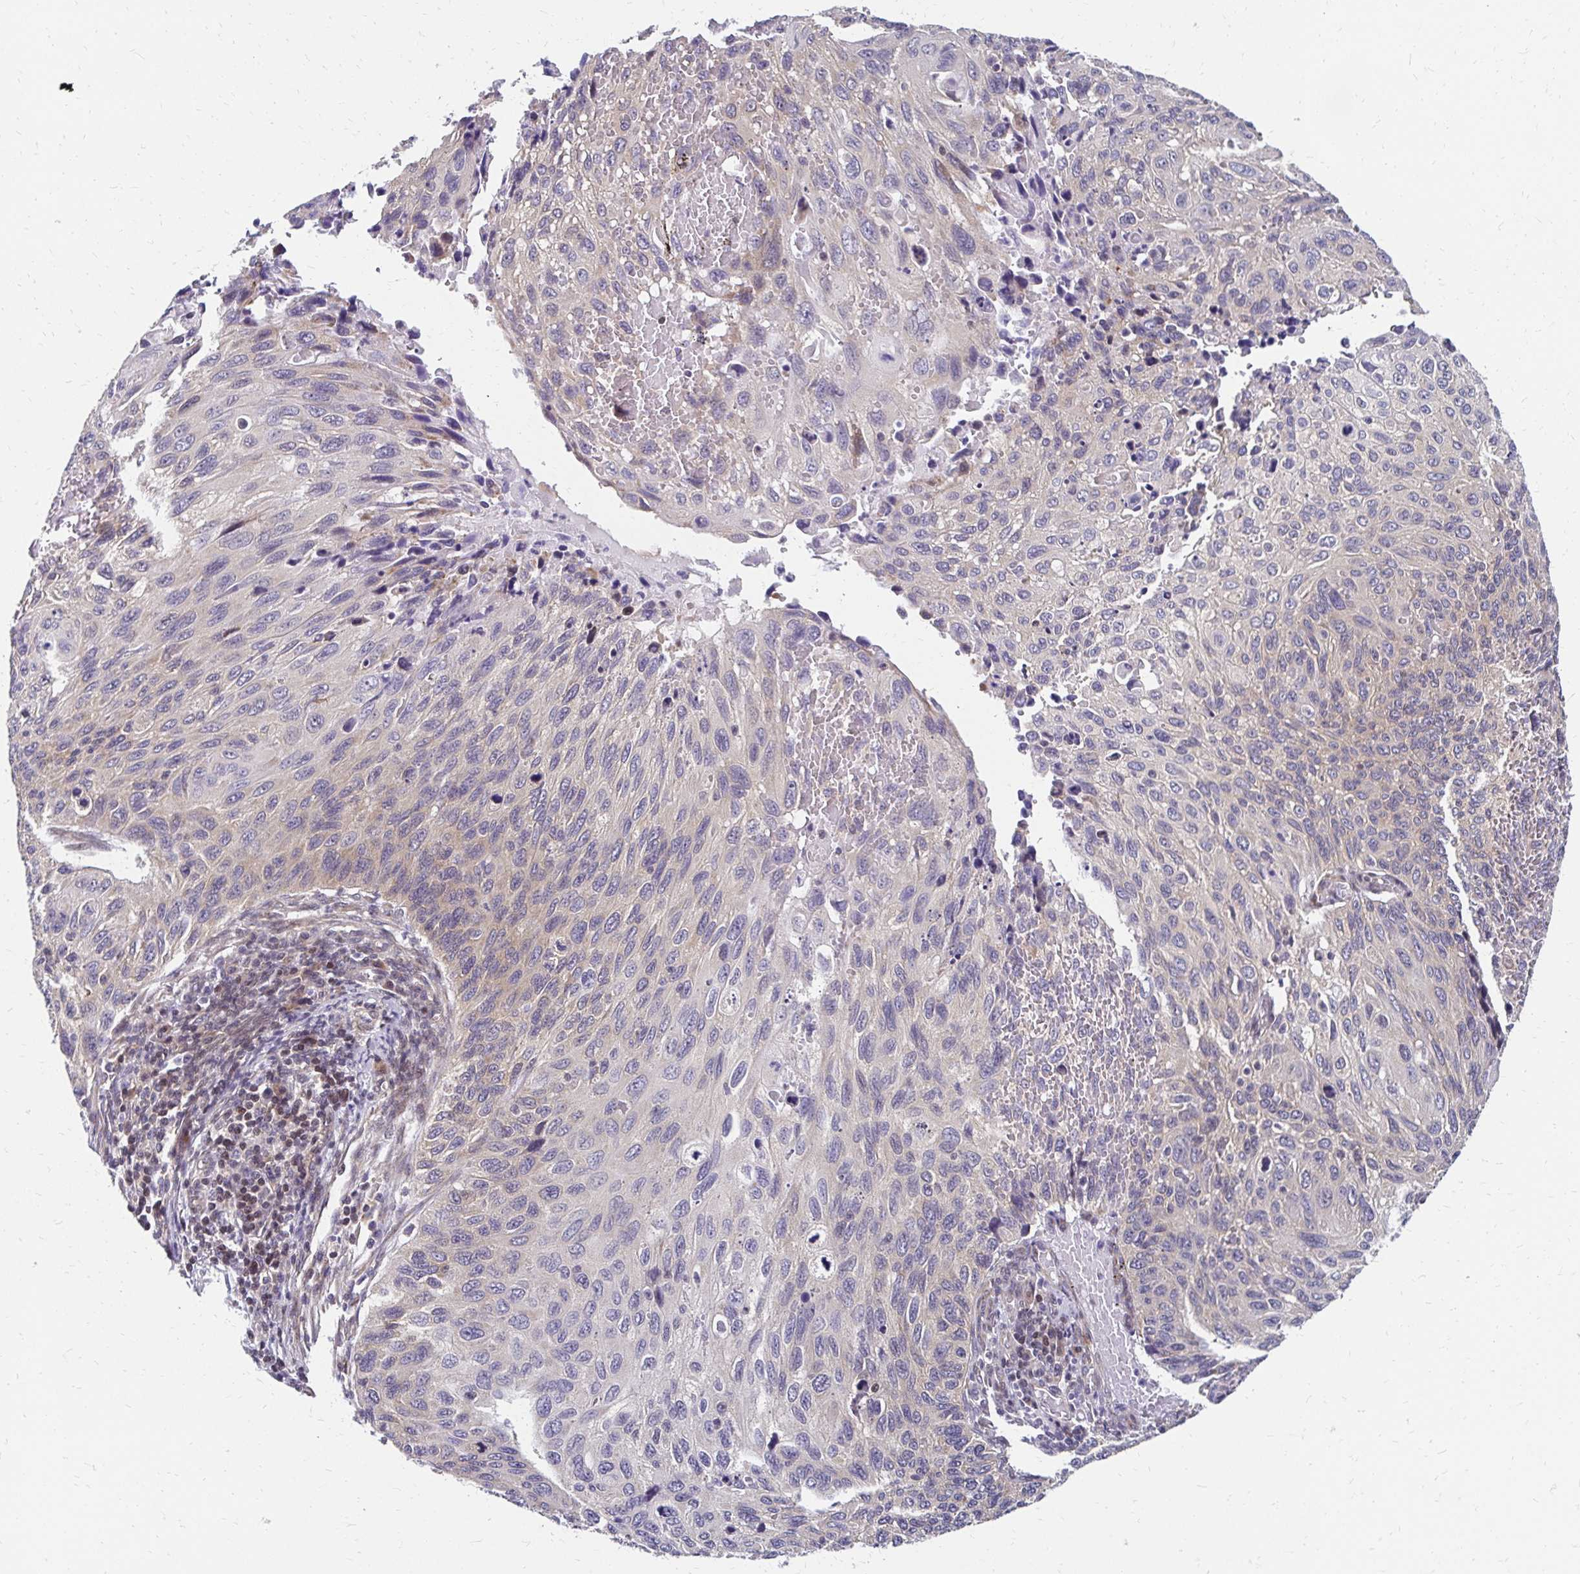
{"staining": {"intensity": "negative", "quantity": "none", "location": "none"}, "tissue": "cervical cancer", "cell_type": "Tumor cells", "image_type": "cancer", "snomed": [{"axis": "morphology", "description": "Squamous cell carcinoma, NOS"}, {"axis": "topography", "description": "Cervix"}], "caption": "Immunohistochemistry of human cervical cancer displays no expression in tumor cells.", "gene": "CBX7", "patient": {"sex": "female", "age": 70}}